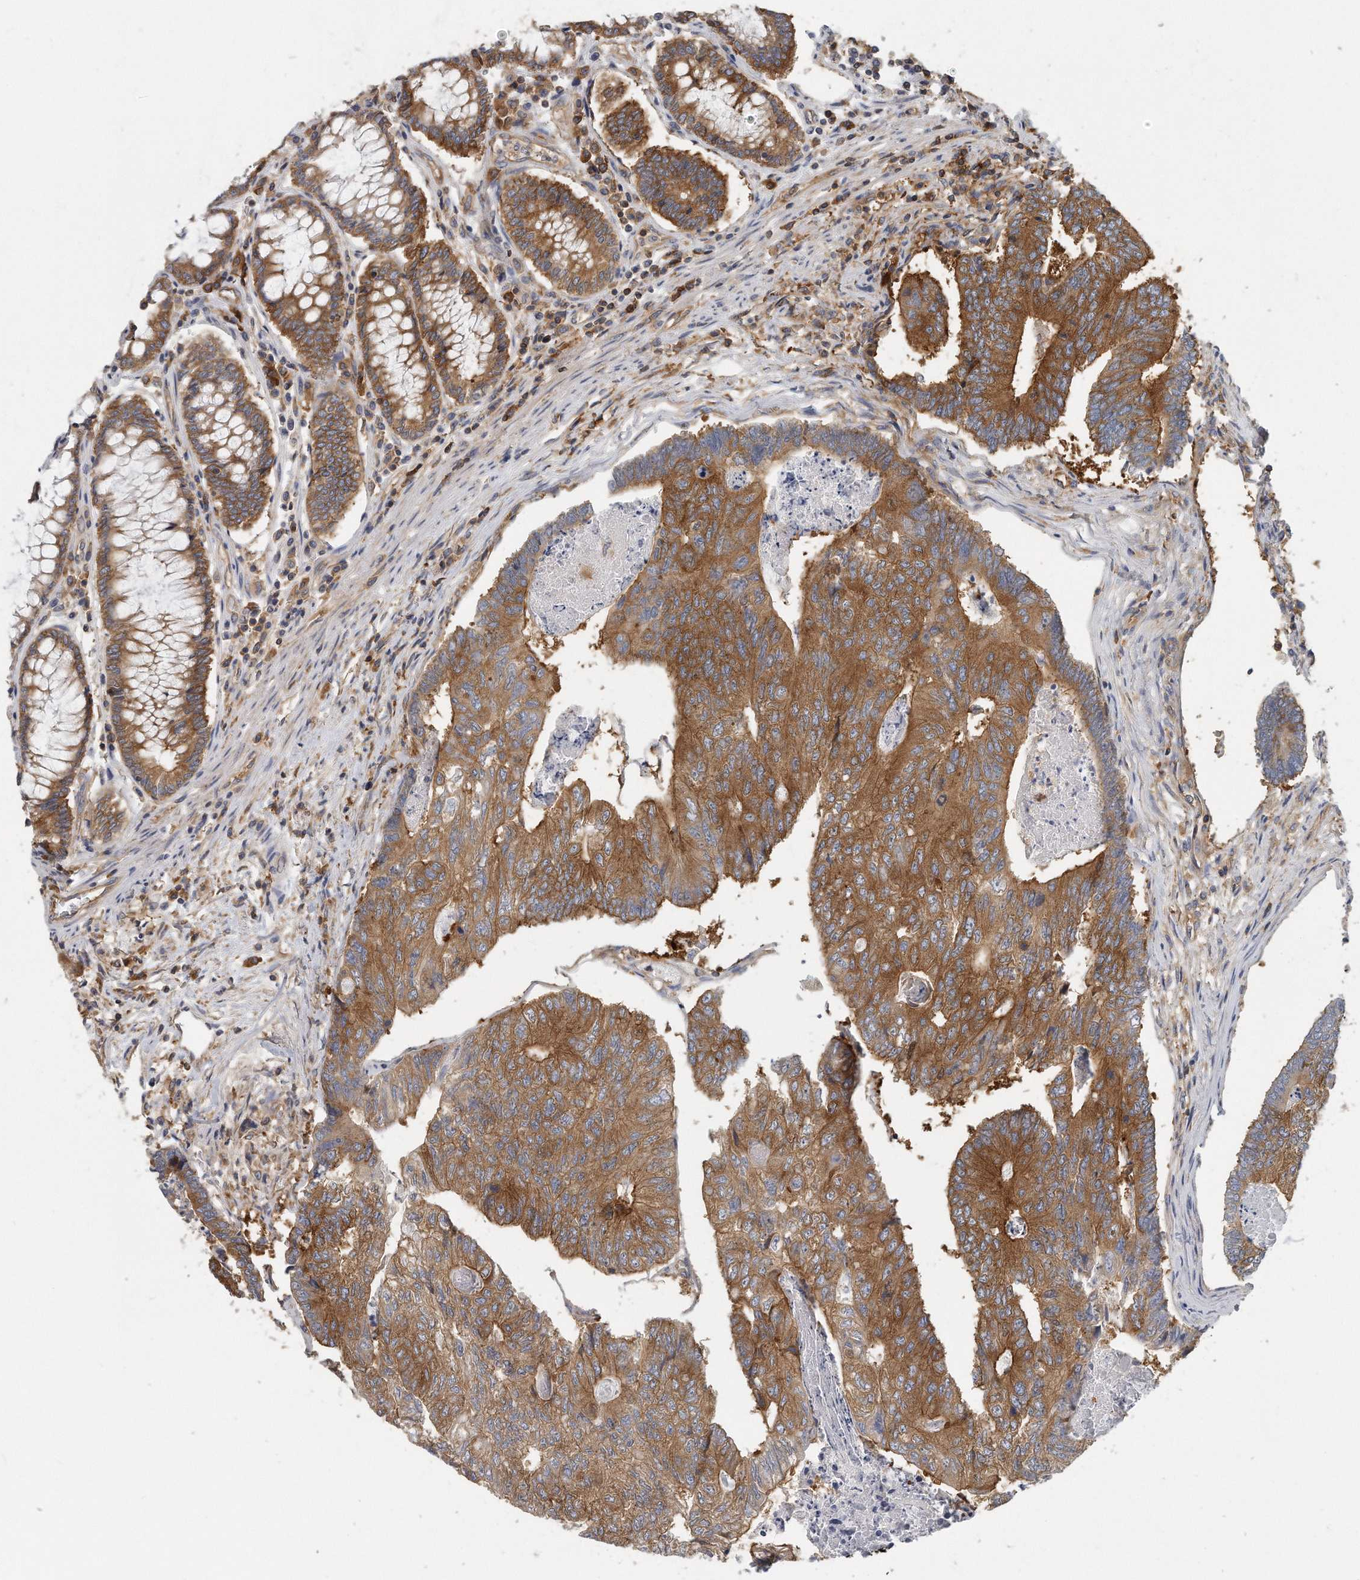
{"staining": {"intensity": "strong", "quantity": ">75%", "location": "cytoplasmic/membranous"}, "tissue": "colorectal cancer", "cell_type": "Tumor cells", "image_type": "cancer", "snomed": [{"axis": "morphology", "description": "Adenocarcinoma, NOS"}, {"axis": "topography", "description": "Colon"}], "caption": "Immunohistochemistry micrograph of neoplastic tissue: human colorectal cancer (adenocarcinoma) stained using IHC demonstrates high levels of strong protein expression localized specifically in the cytoplasmic/membranous of tumor cells, appearing as a cytoplasmic/membranous brown color.", "gene": "EIF3I", "patient": {"sex": "female", "age": 67}}